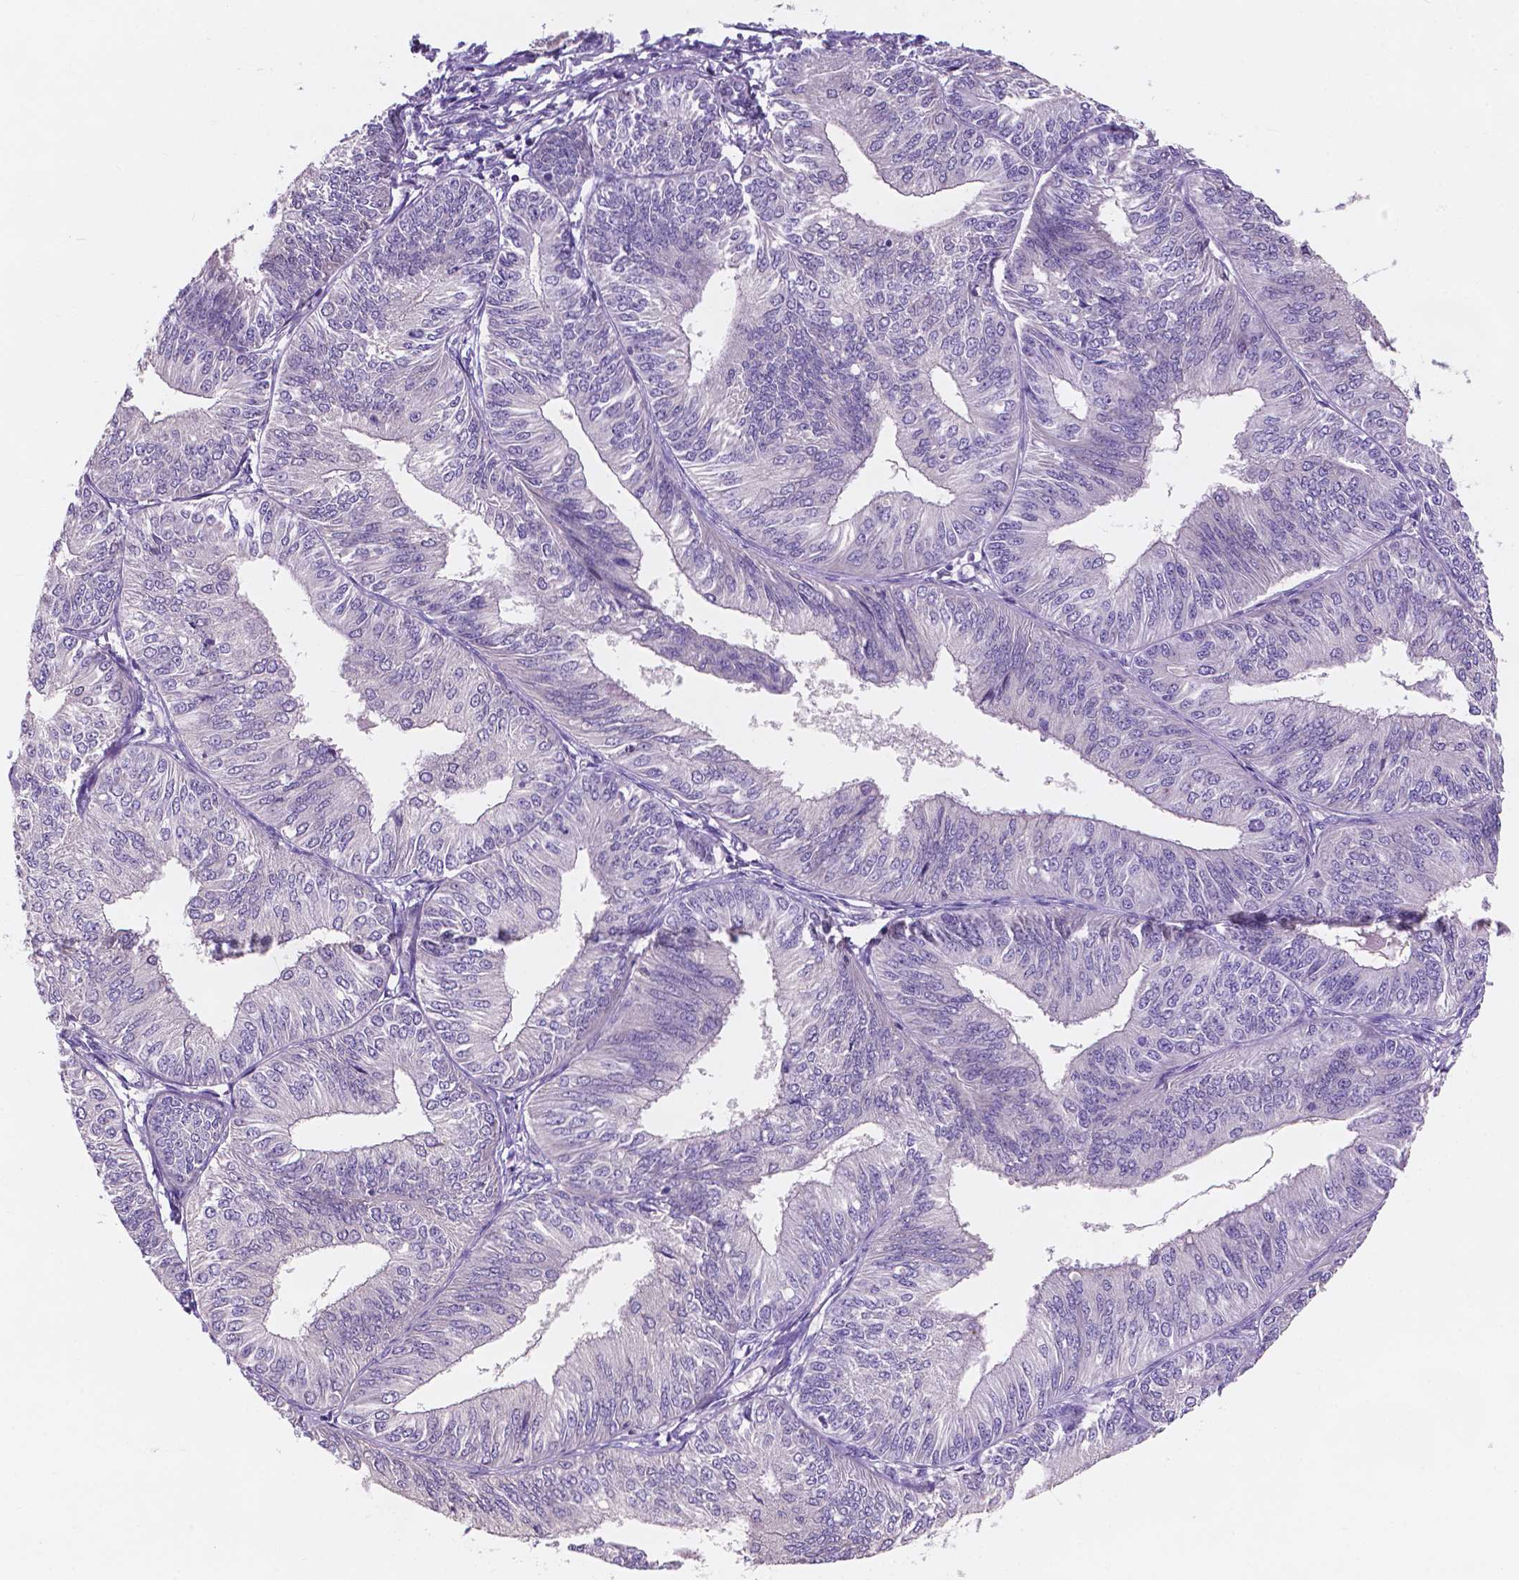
{"staining": {"intensity": "negative", "quantity": "none", "location": "none"}, "tissue": "endometrial cancer", "cell_type": "Tumor cells", "image_type": "cancer", "snomed": [{"axis": "morphology", "description": "Adenocarcinoma, NOS"}, {"axis": "topography", "description": "Endometrium"}], "caption": "DAB immunohistochemical staining of endometrial cancer displays no significant expression in tumor cells.", "gene": "IREB2", "patient": {"sex": "female", "age": 58}}